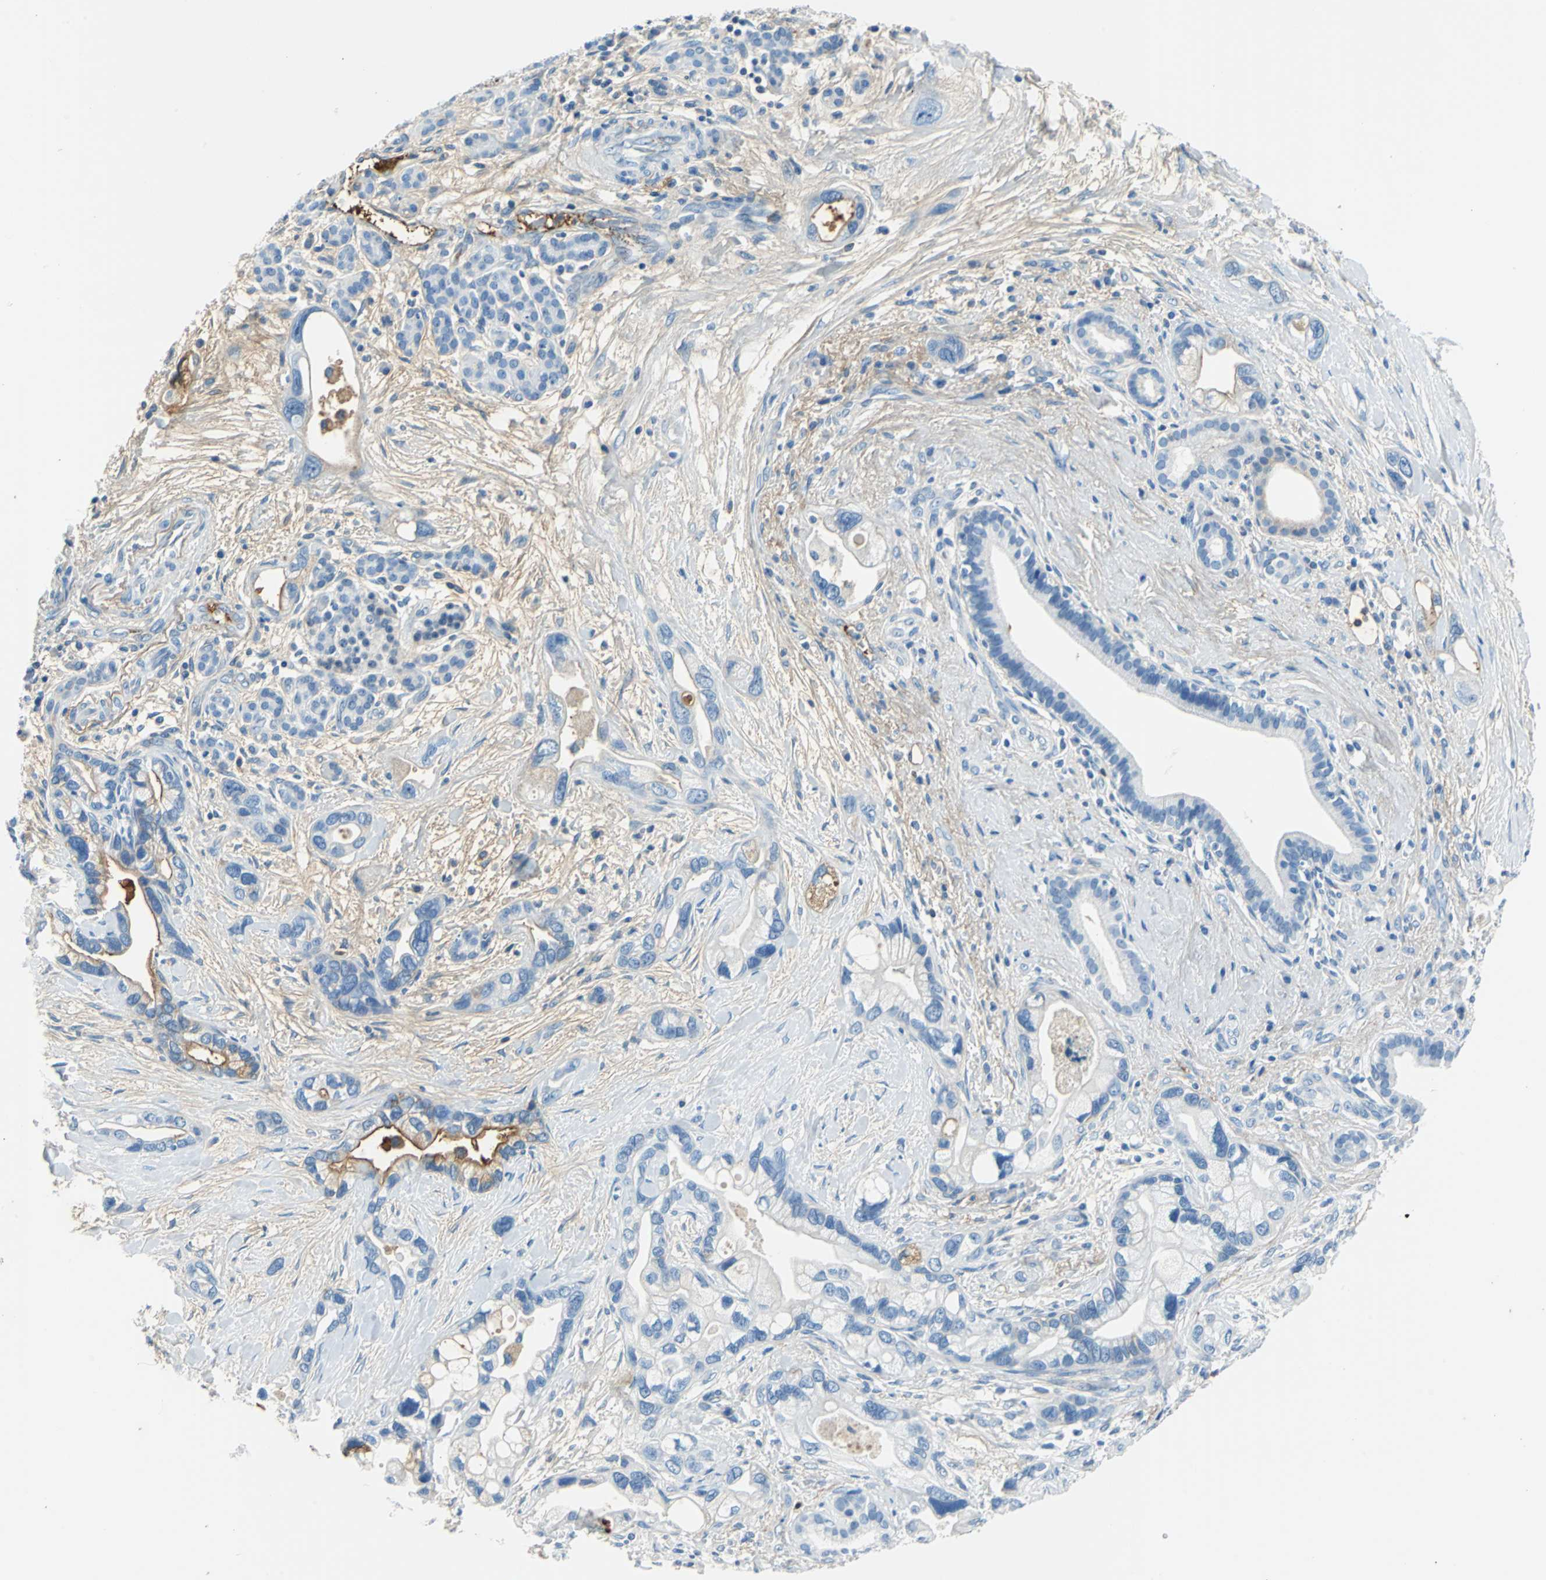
{"staining": {"intensity": "moderate", "quantity": "<25%", "location": "cytoplasmic/membranous"}, "tissue": "pancreatic cancer", "cell_type": "Tumor cells", "image_type": "cancer", "snomed": [{"axis": "morphology", "description": "Adenocarcinoma, NOS"}, {"axis": "topography", "description": "Pancreas"}], "caption": "There is low levels of moderate cytoplasmic/membranous staining in tumor cells of pancreatic cancer (adenocarcinoma), as demonstrated by immunohistochemical staining (brown color).", "gene": "ALB", "patient": {"sex": "female", "age": 77}}